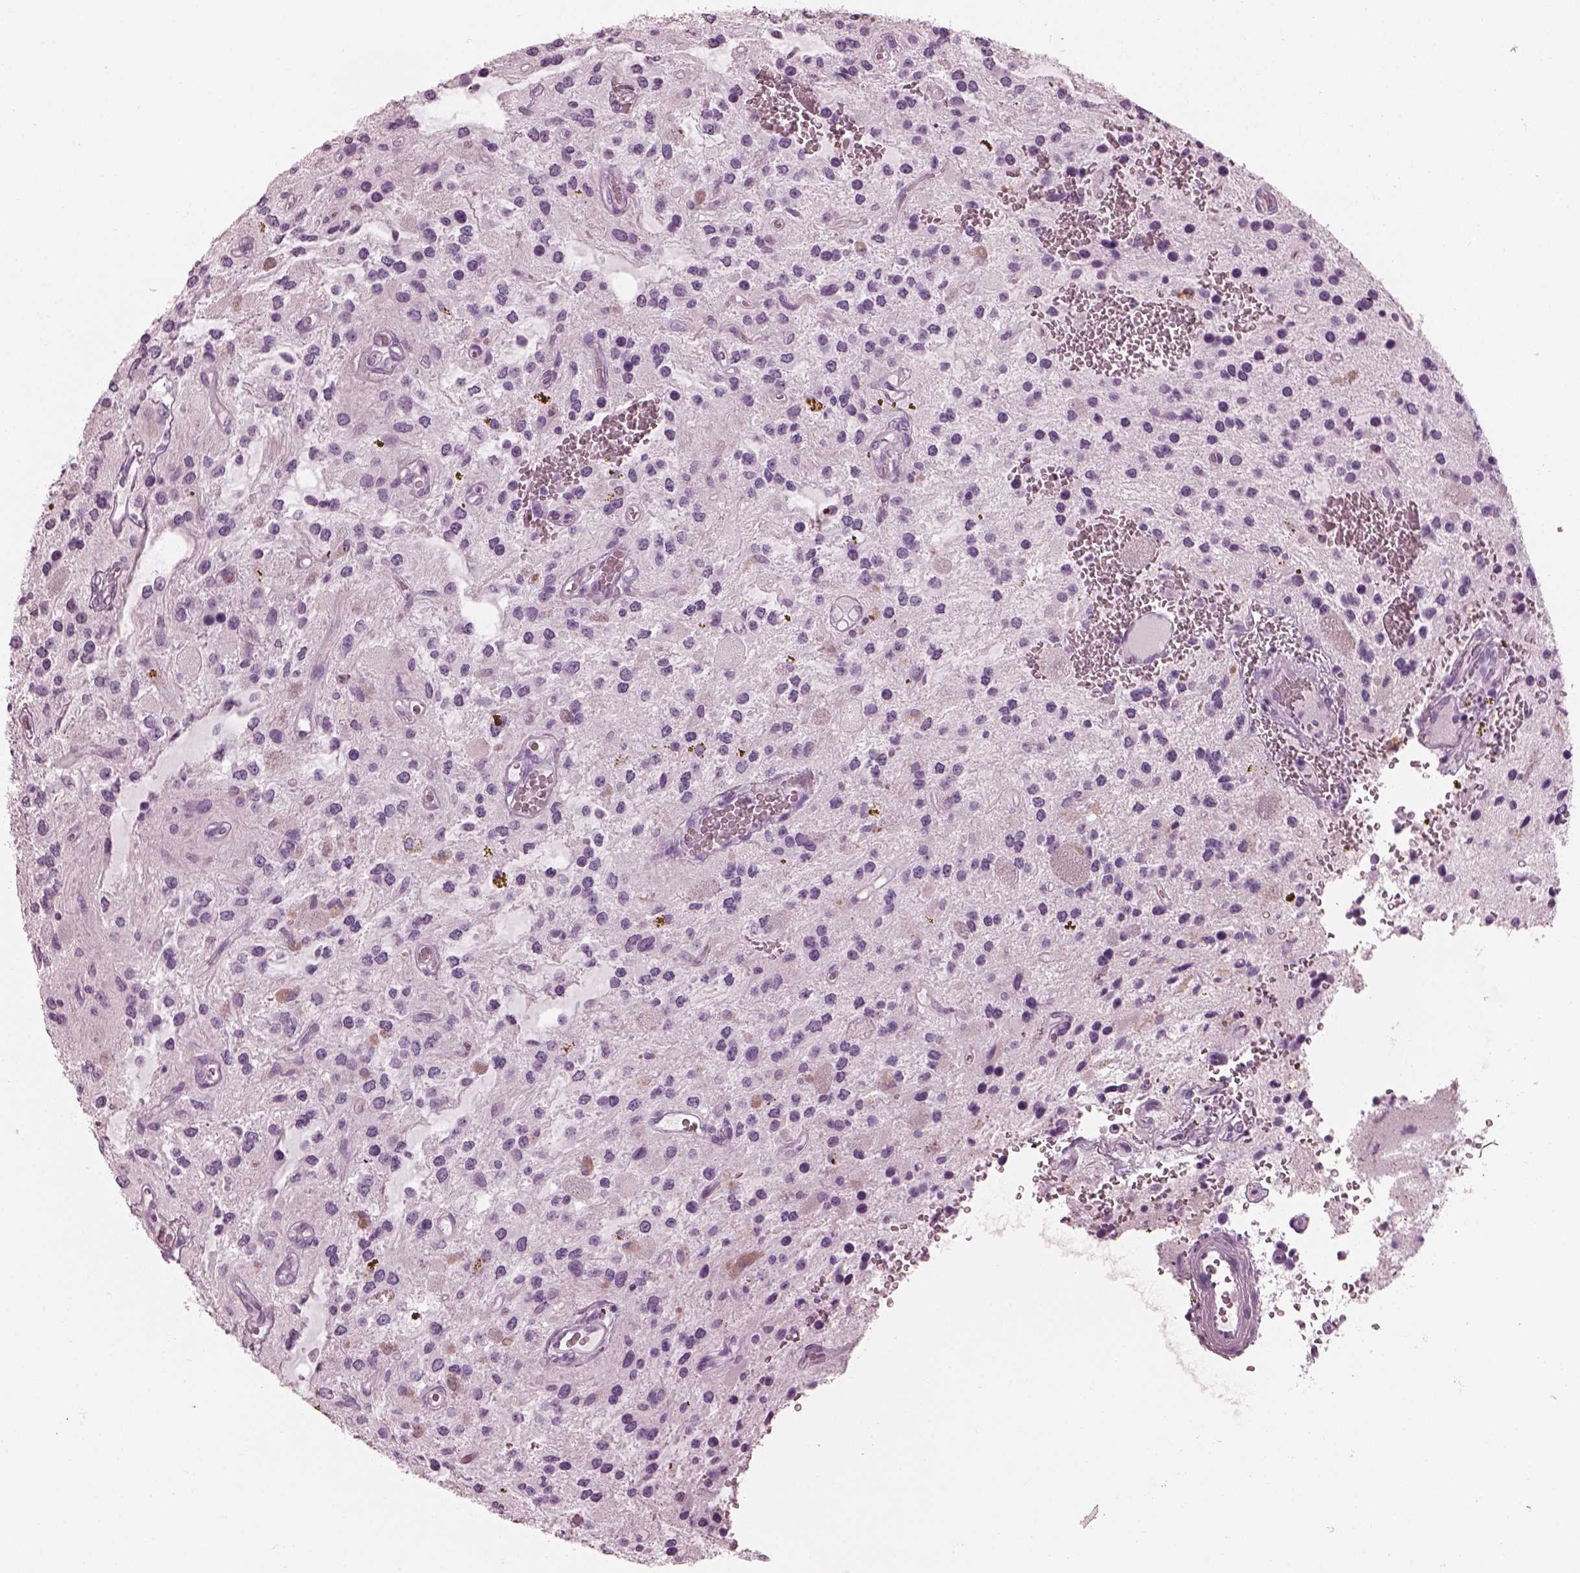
{"staining": {"intensity": "negative", "quantity": "none", "location": "none"}, "tissue": "glioma", "cell_type": "Tumor cells", "image_type": "cancer", "snomed": [{"axis": "morphology", "description": "Glioma, malignant, Low grade"}, {"axis": "topography", "description": "Cerebellum"}], "caption": "The histopathology image displays no significant positivity in tumor cells of glioma. Brightfield microscopy of immunohistochemistry (IHC) stained with DAB (3,3'-diaminobenzidine) (brown) and hematoxylin (blue), captured at high magnification.", "gene": "TCHHL1", "patient": {"sex": "female", "age": 14}}